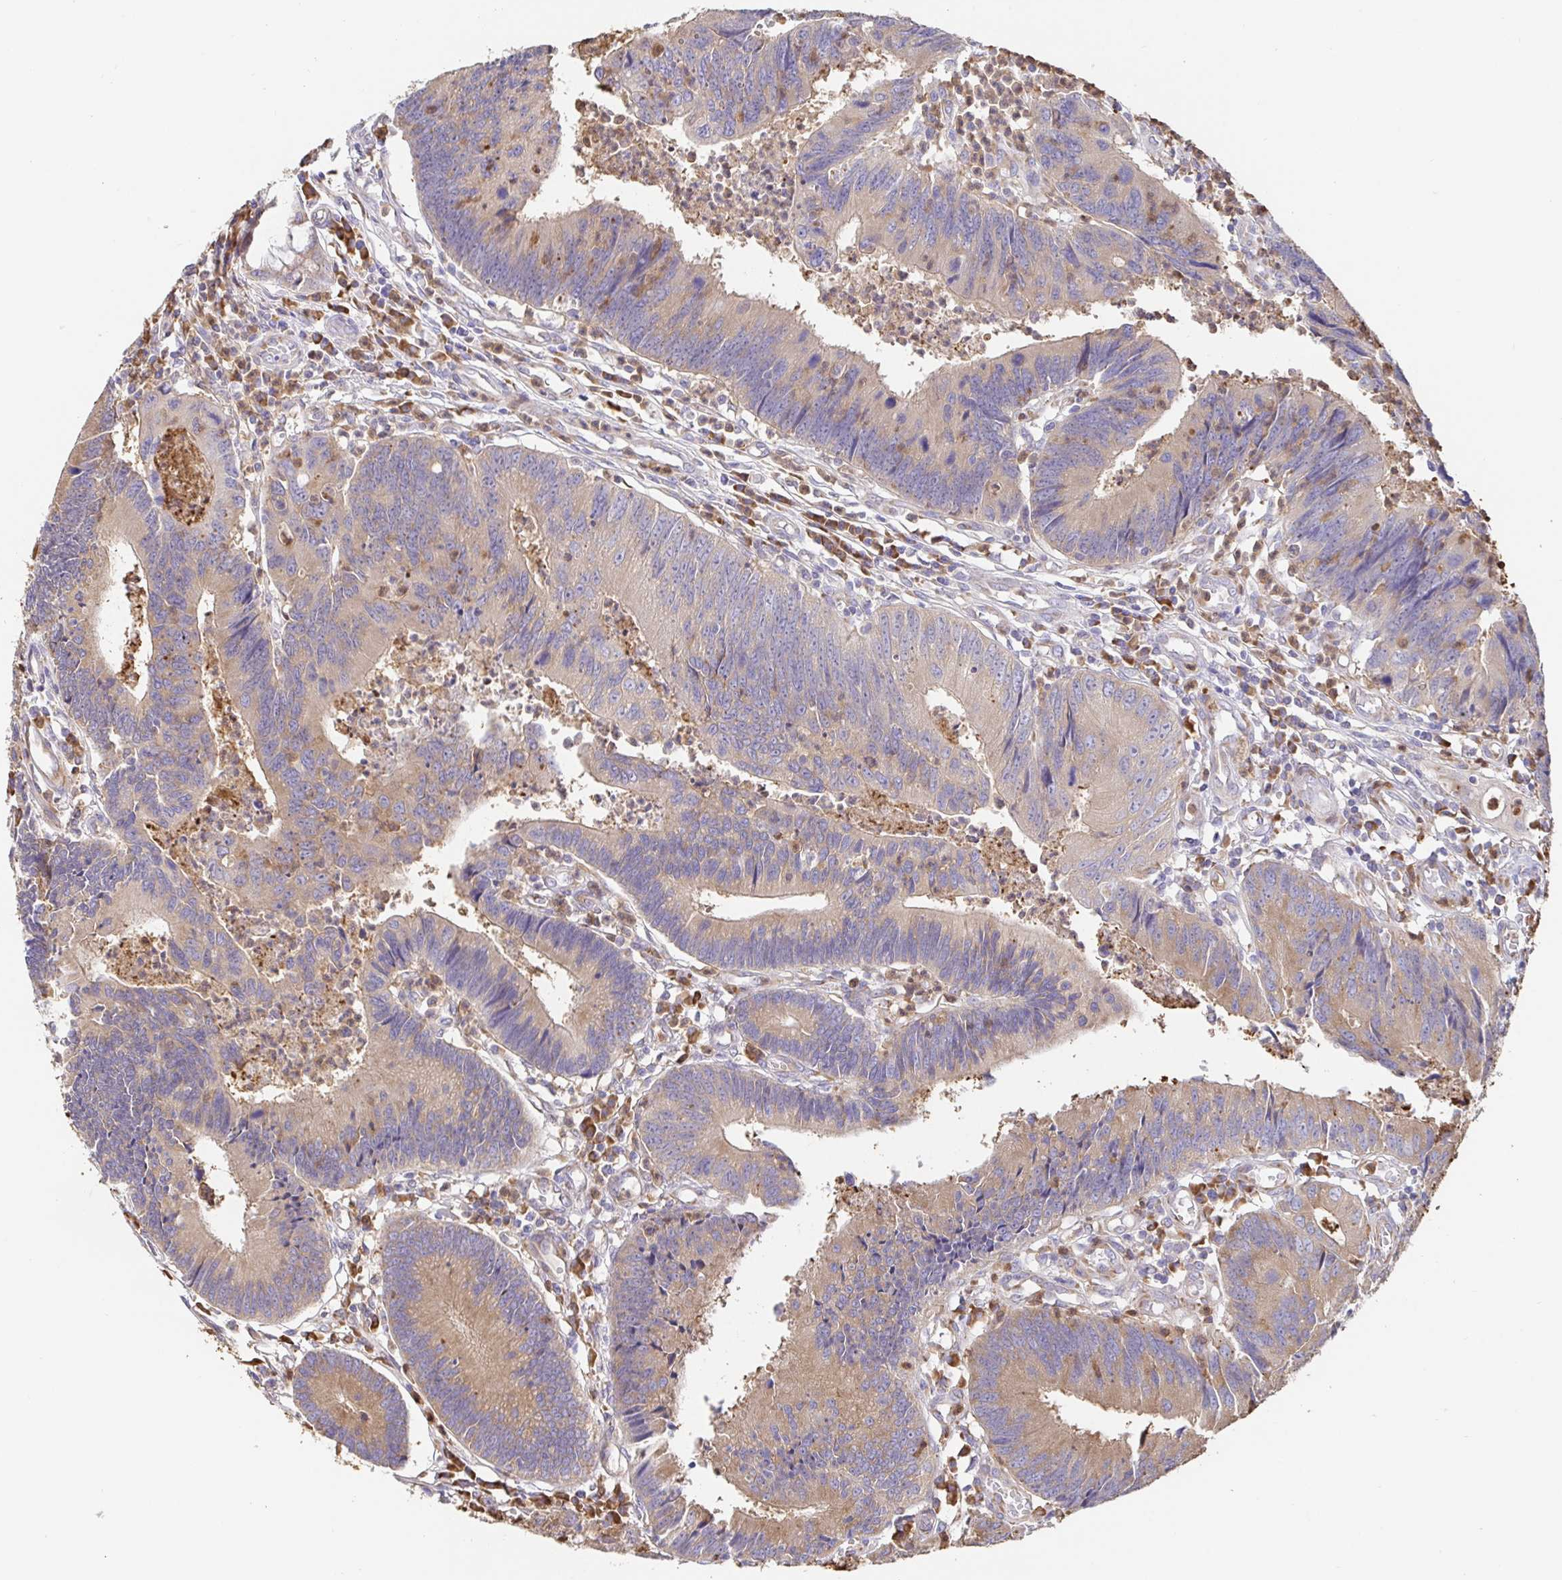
{"staining": {"intensity": "weak", "quantity": "25%-75%", "location": "cytoplasmic/membranous"}, "tissue": "colorectal cancer", "cell_type": "Tumor cells", "image_type": "cancer", "snomed": [{"axis": "morphology", "description": "Adenocarcinoma, NOS"}, {"axis": "topography", "description": "Colon"}], "caption": "Weak cytoplasmic/membranous positivity is identified in about 25%-75% of tumor cells in colorectal cancer. (brown staining indicates protein expression, while blue staining denotes nuclei).", "gene": "PDPK1", "patient": {"sex": "female", "age": 67}}